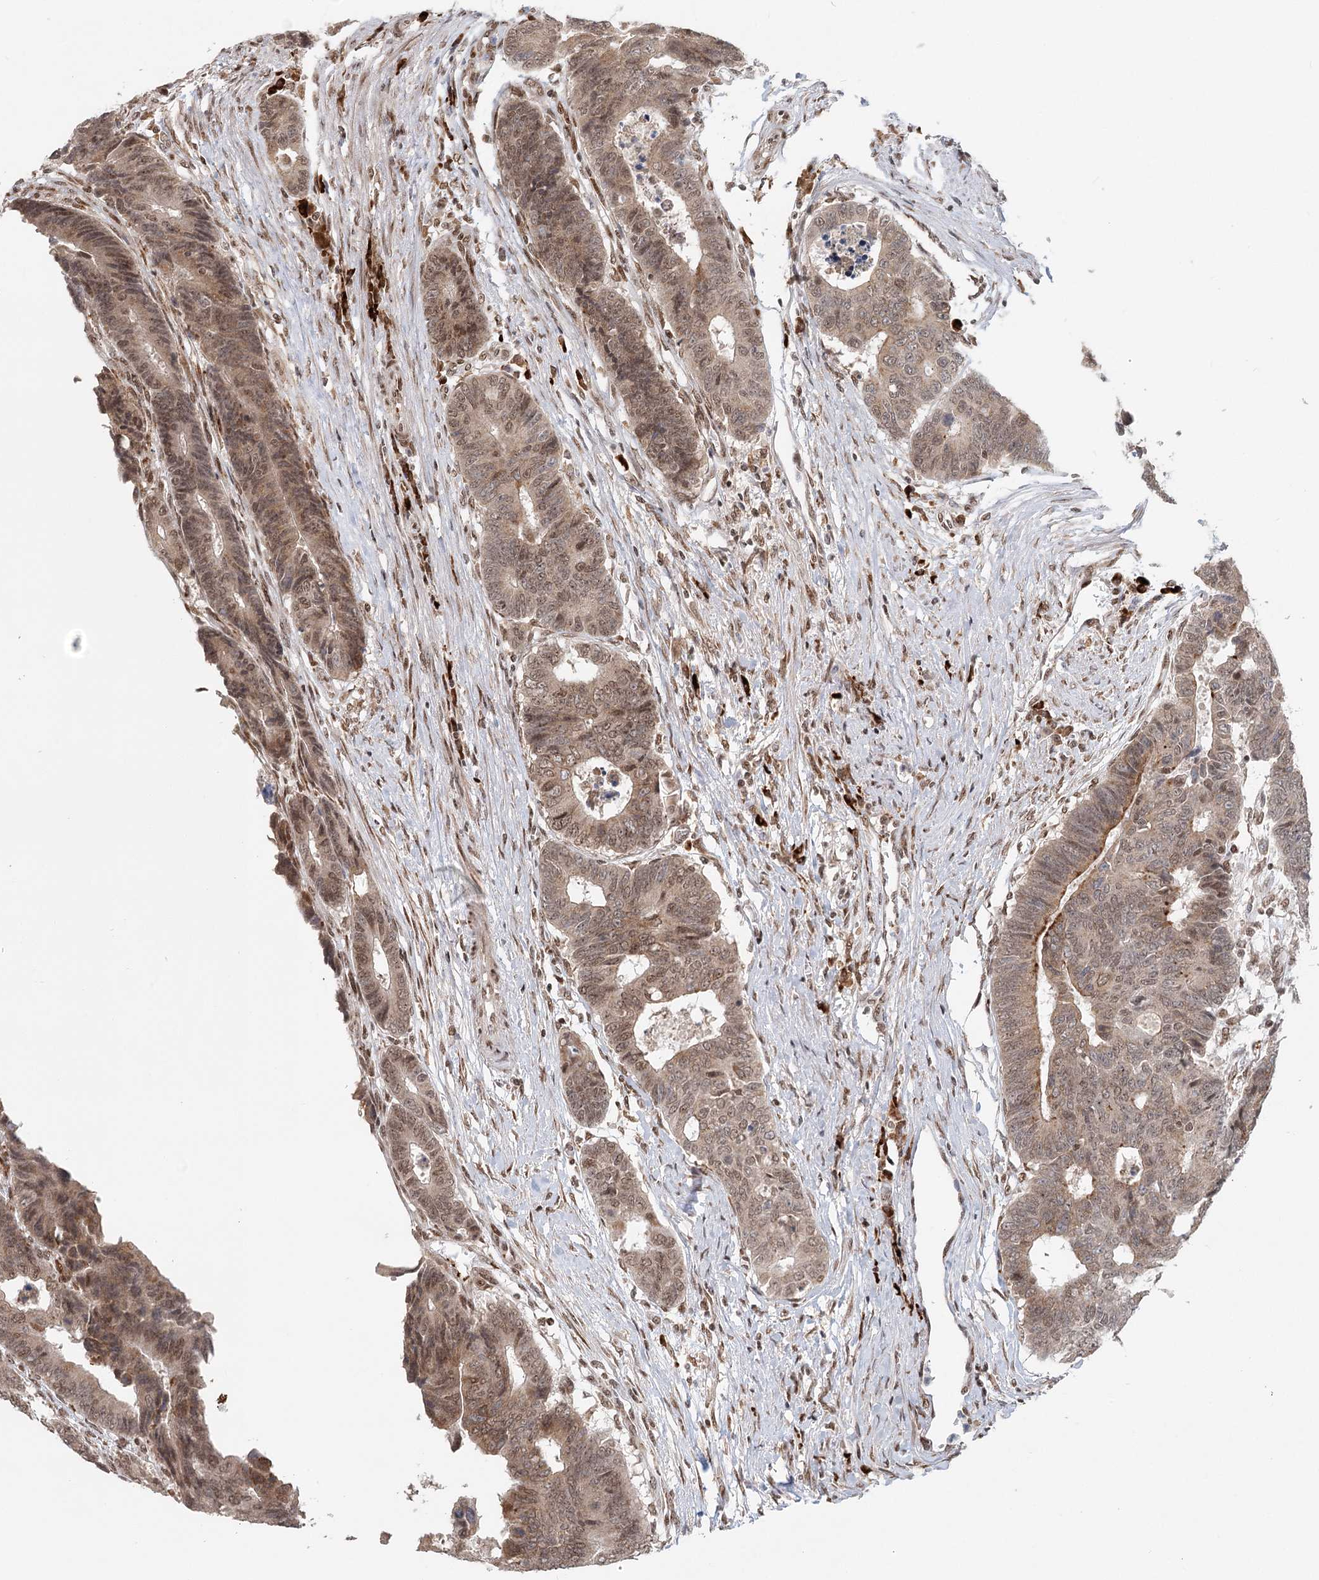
{"staining": {"intensity": "moderate", "quantity": ">75%", "location": "cytoplasmic/membranous,nuclear"}, "tissue": "colorectal cancer", "cell_type": "Tumor cells", "image_type": "cancer", "snomed": [{"axis": "morphology", "description": "Adenocarcinoma, NOS"}, {"axis": "topography", "description": "Rectum"}], "caption": "Immunohistochemistry (DAB (3,3'-diaminobenzidine)) staining of human colorectal adenocarcinoma demonstrates moderate cytoplasmic/membranous and nuclear protein positivity in about >75% of tumor cells. The staining was performed using DAB (3,3'-diaminobenzidine) to visualize the protein expression in brown, while the nuclei were stained in blue with hematoxylin (Magnification: 20x).", "gene": "BNIP5", "patient": {"sex": "male", "age": 84}}